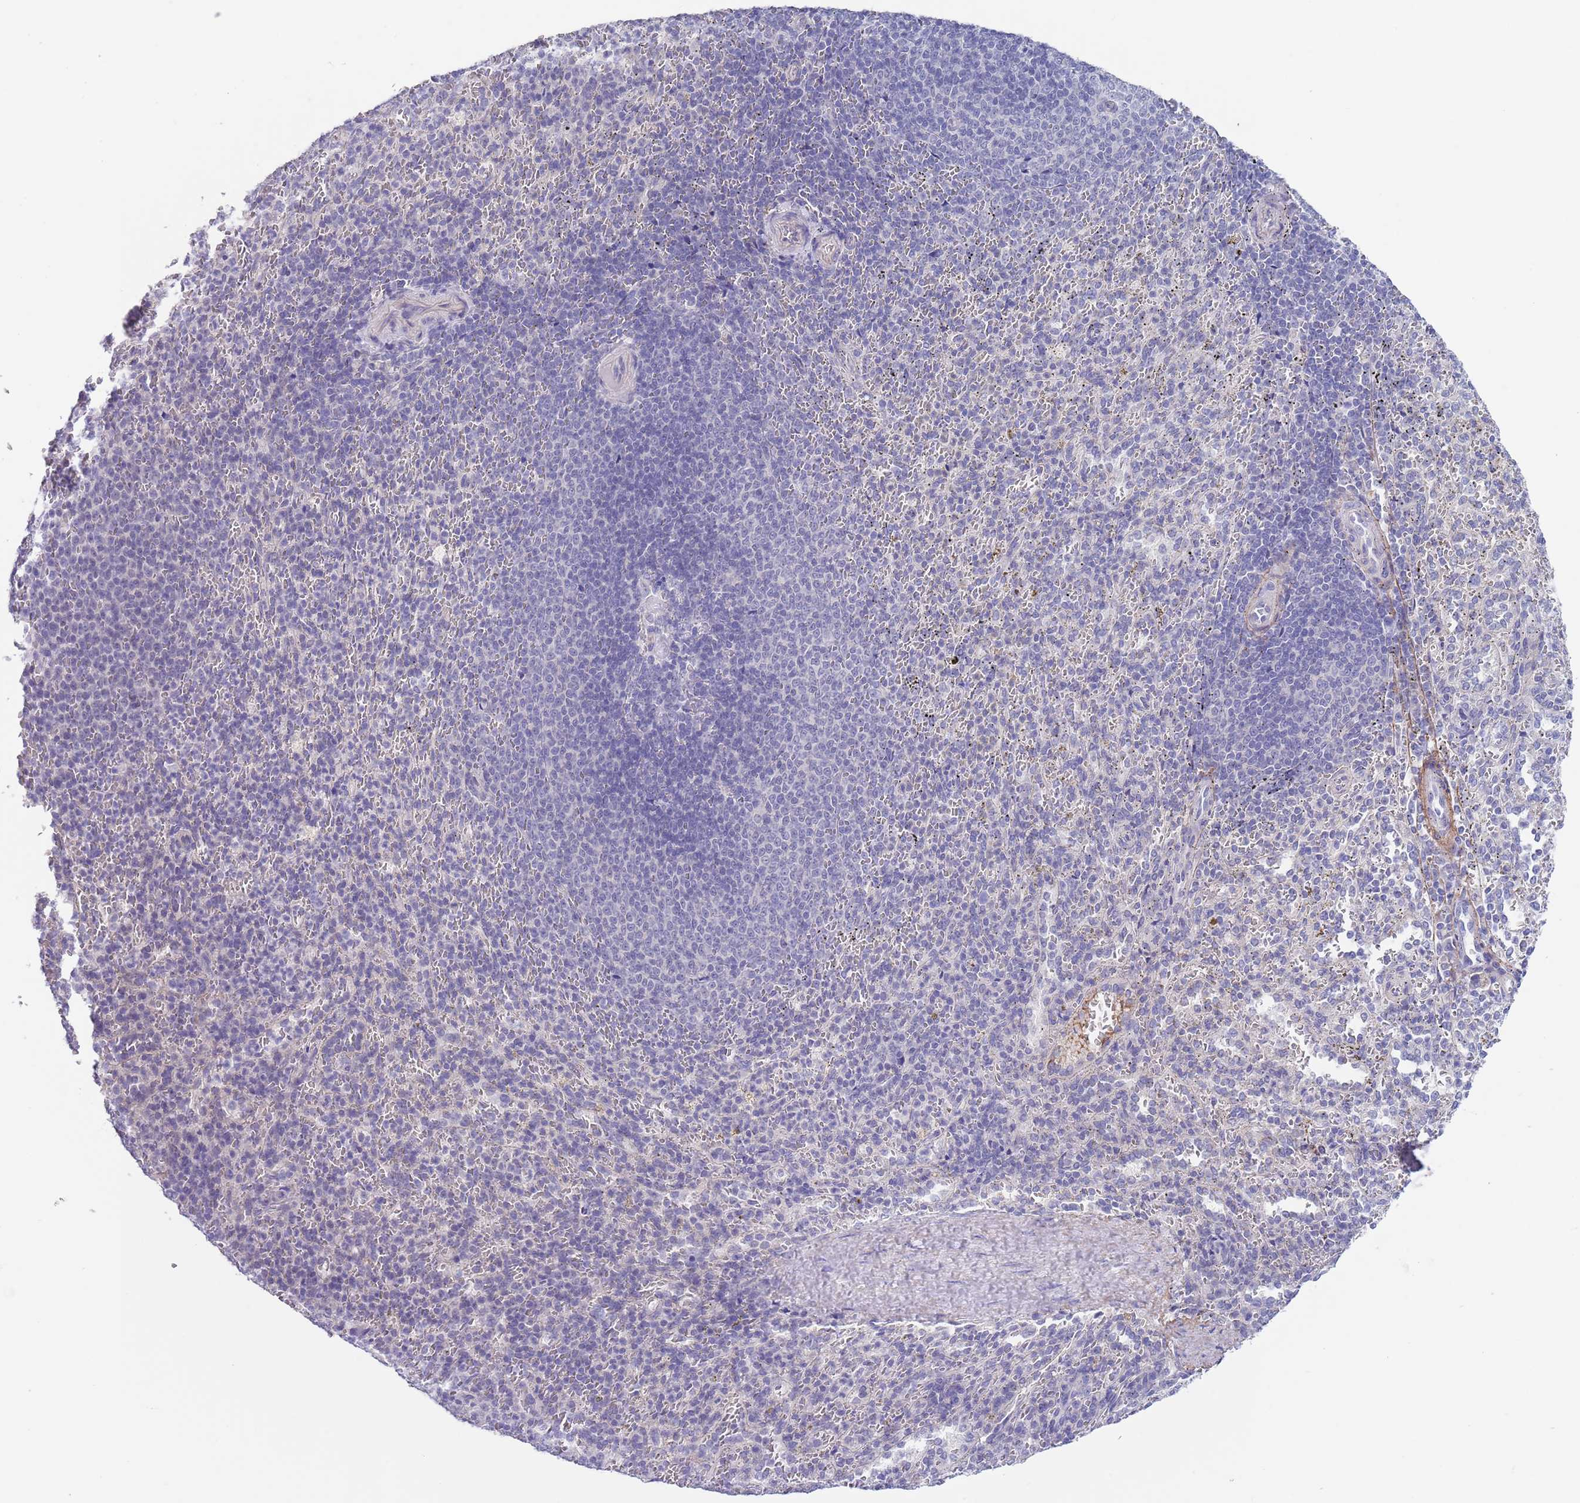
{"staining": {"intensity": "negative", "quantity": "none", "location": "none"}, "tissue": "spleen", "cell_type": "Cells in red pulp", "image_type": "normal", "snomed": [{"axis": "morphology", "description": "Normal tissue, NOS"}, {"axis": "topography", "description": "Spleen"}], "caption": "Immunohistochemical staining of benign human spleen exhibits no significant positivity in cells in red pulp.", "gene": "RNF169", "patient": {"sex": "female", "age": 21}}